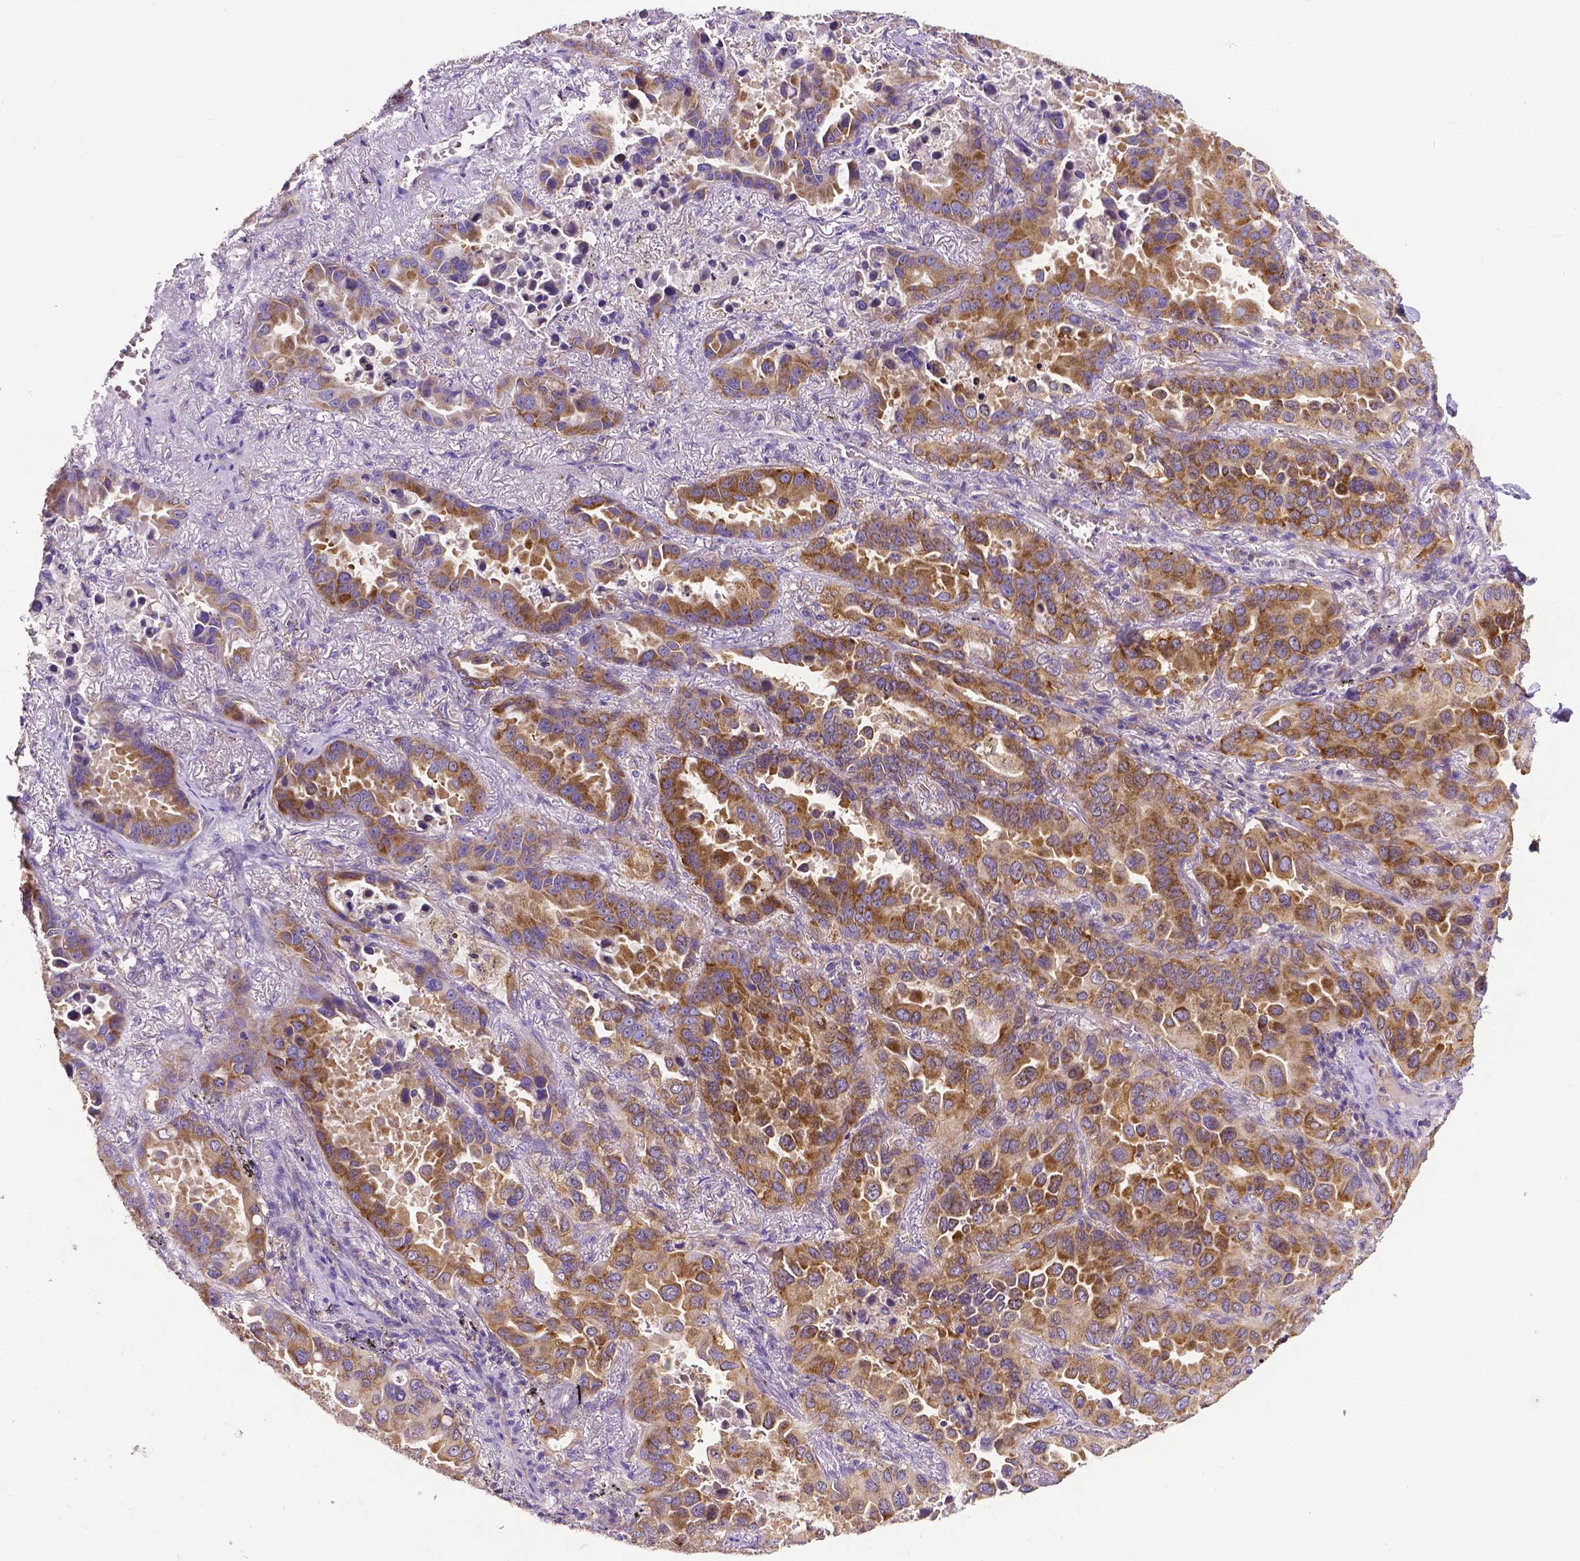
{"staining": {"intensity": "moderate", "quantity": ">75%", "location": "cytoplasmic/membranous"}, "tissue": "lung cancer", "cell_type": "Tumor cells", "image_type": "cancer", "snomed": [{"axis": "morphology", "description": "Adenocarcinoma, NOS"}, {"axis": "topography", "description": "Lung"}], "caption": "Immunohistochemistry (IHC) micrograph of lung cancer stained for a protein (brown), which displays medium levels of moderate cytoplasmic/membranous expression in approximately >75% of tumor cells.", "gene": "DICER1", "patient": {"sex": "male", "age": 64}}